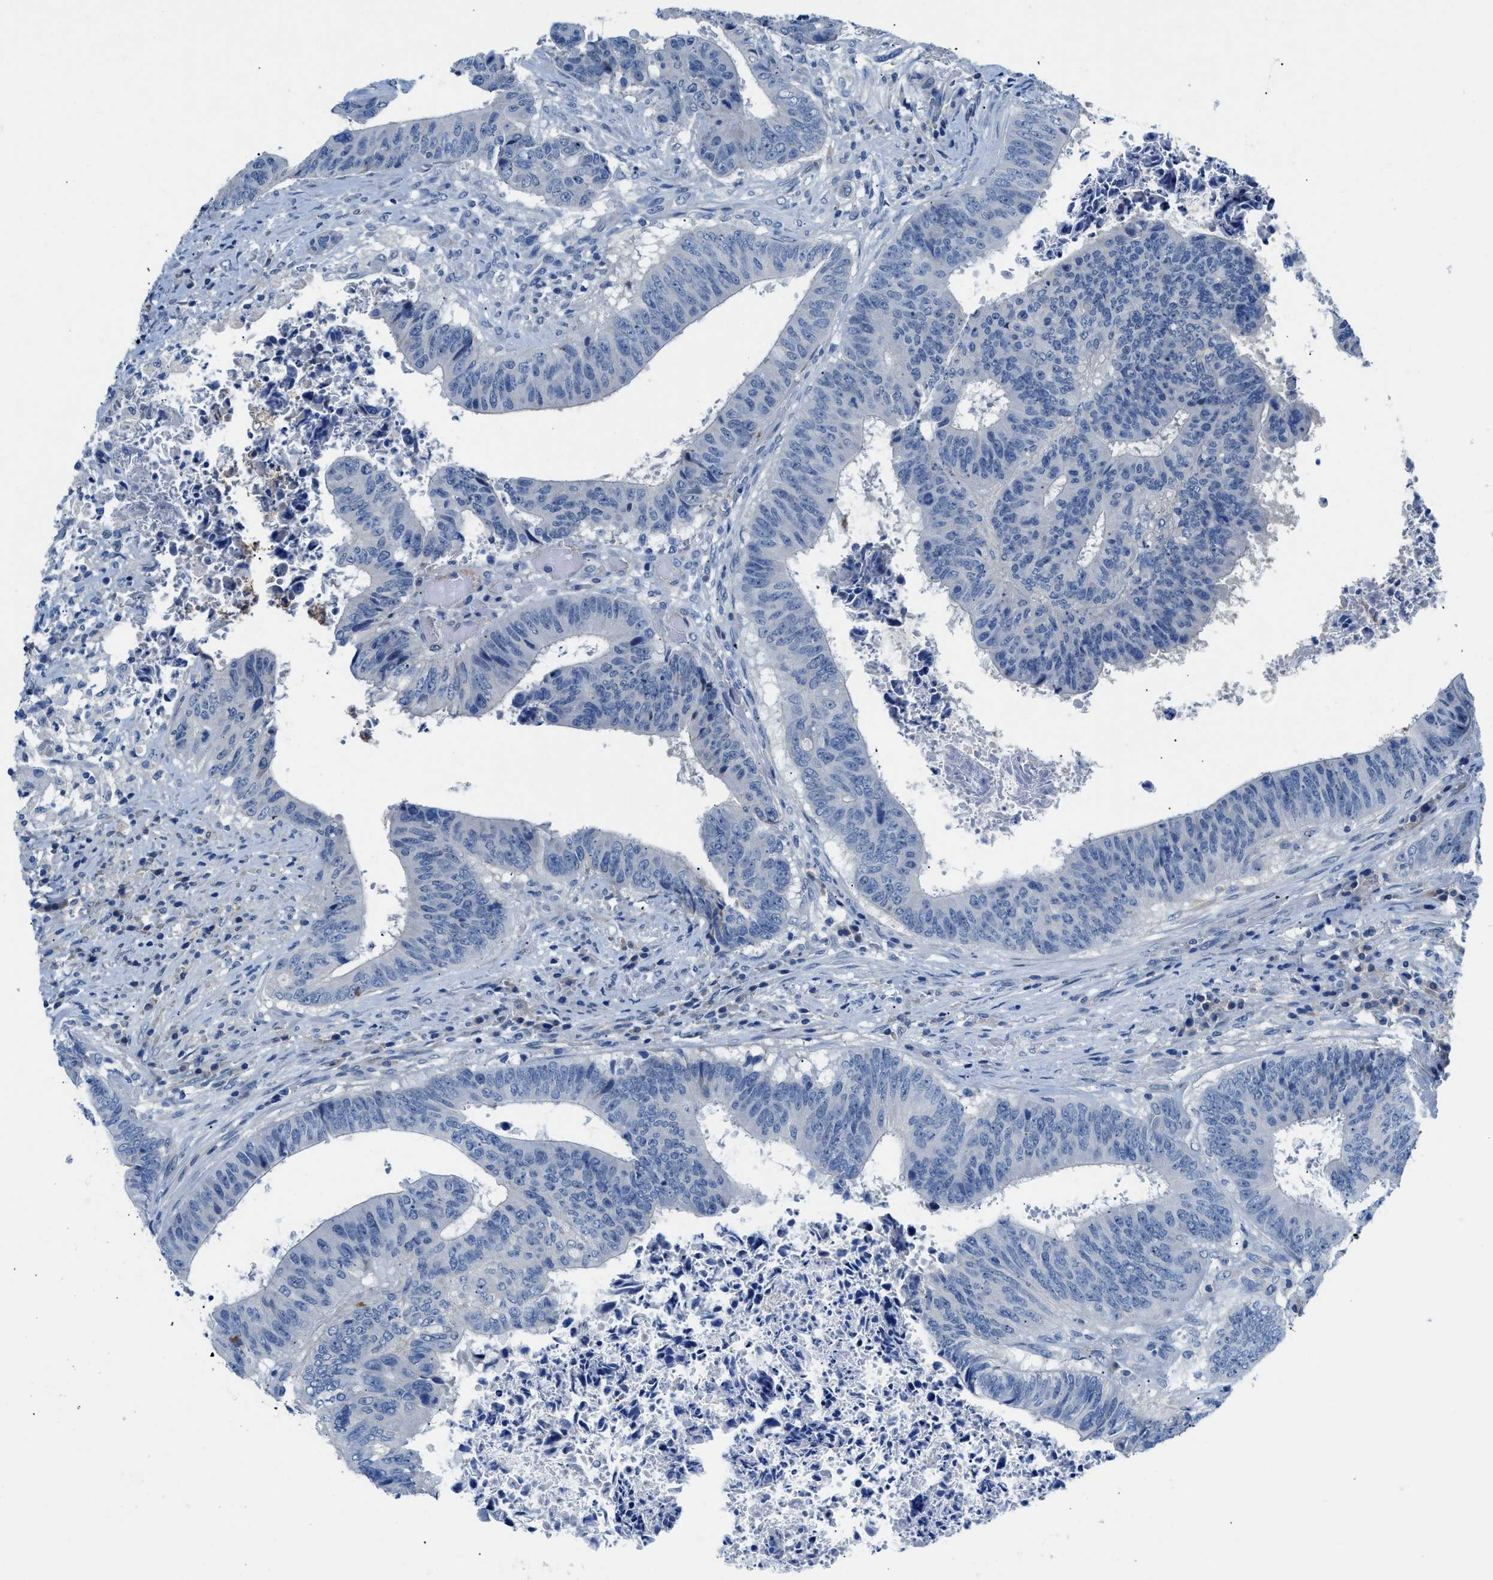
{"staining": {"intensity": "negative", "quantity": "none", "location": "none"}, "tissue": "colorectal cancer", "cell_type": "Tumor cells", "image_type": "cancer", "snomed": [{"axis": "morphology", "description": "Adenocarcinoma, NOS"}, {"axis": "topography", "description": "Rectum"}], "caption": "Human colorectal cancer (adenocarcinoma) stained for a protein using immunohistochemistry exhibits no staining in tumor cells.", "gene": "SLC10A6", "patient": {"sex": "male", "age": 72}}